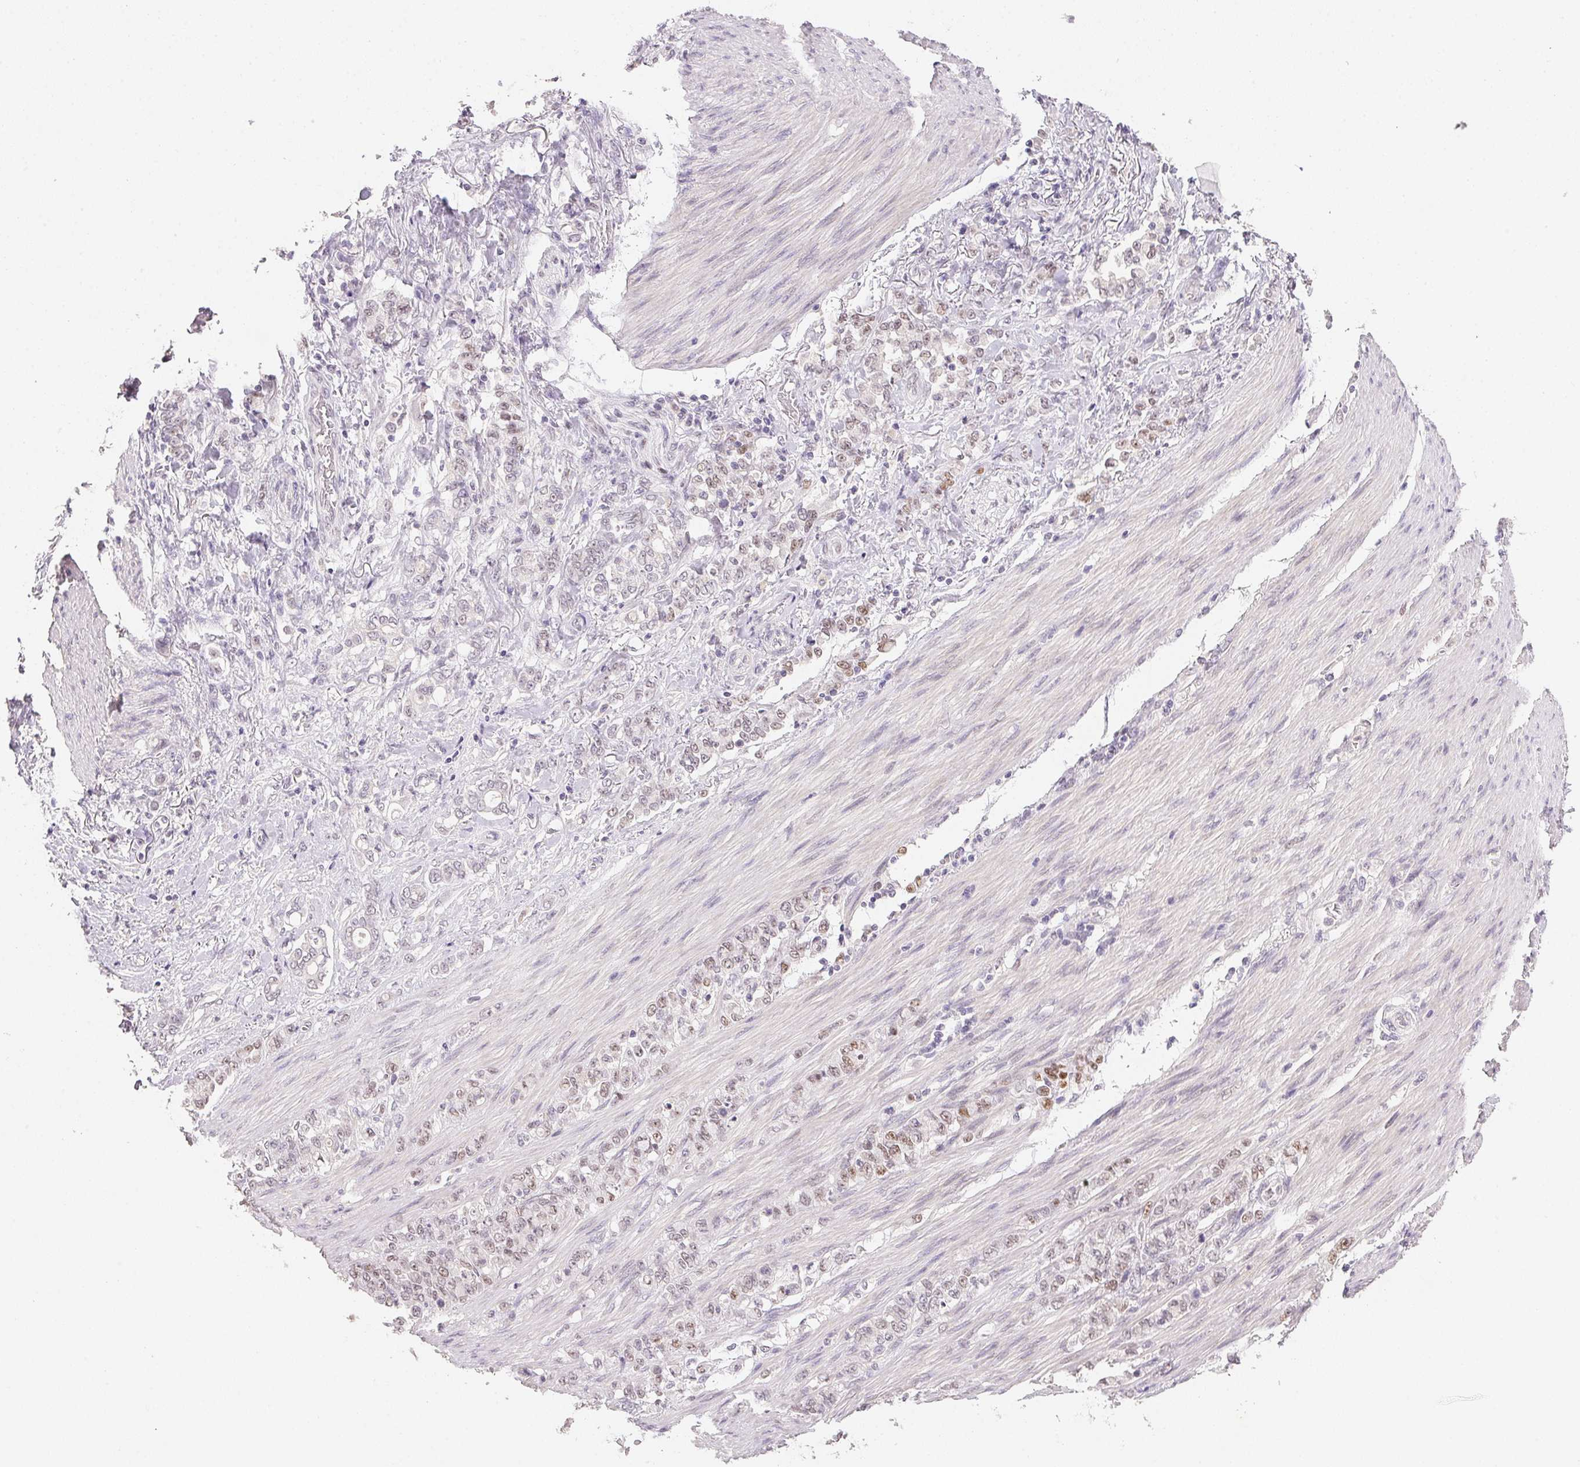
{"staining": {"intensity": "negative", "quantity": "none", "location": "none"}, "tissue": "stomach cancer", "cell_type": "Tumor cells", "image_type": "cancer", "snomed": [{"axis": "morphology", "description": "Adenocarcinoma, NOS"}, {"axis": "topography", "description": "Stomach"}], "caption": "A micrograph of human stomach adenocarcinoma is negative for staining in tumor cells. The staining was performed using DAB (3,3'-diaminobenzidine) to visualize the protein expression in brown, while the nuclei were stained in blue with hematoxylin (Magnification: 20x).", "gene": "POLR3G", "patient": {"sex": "female", "age": 79}}